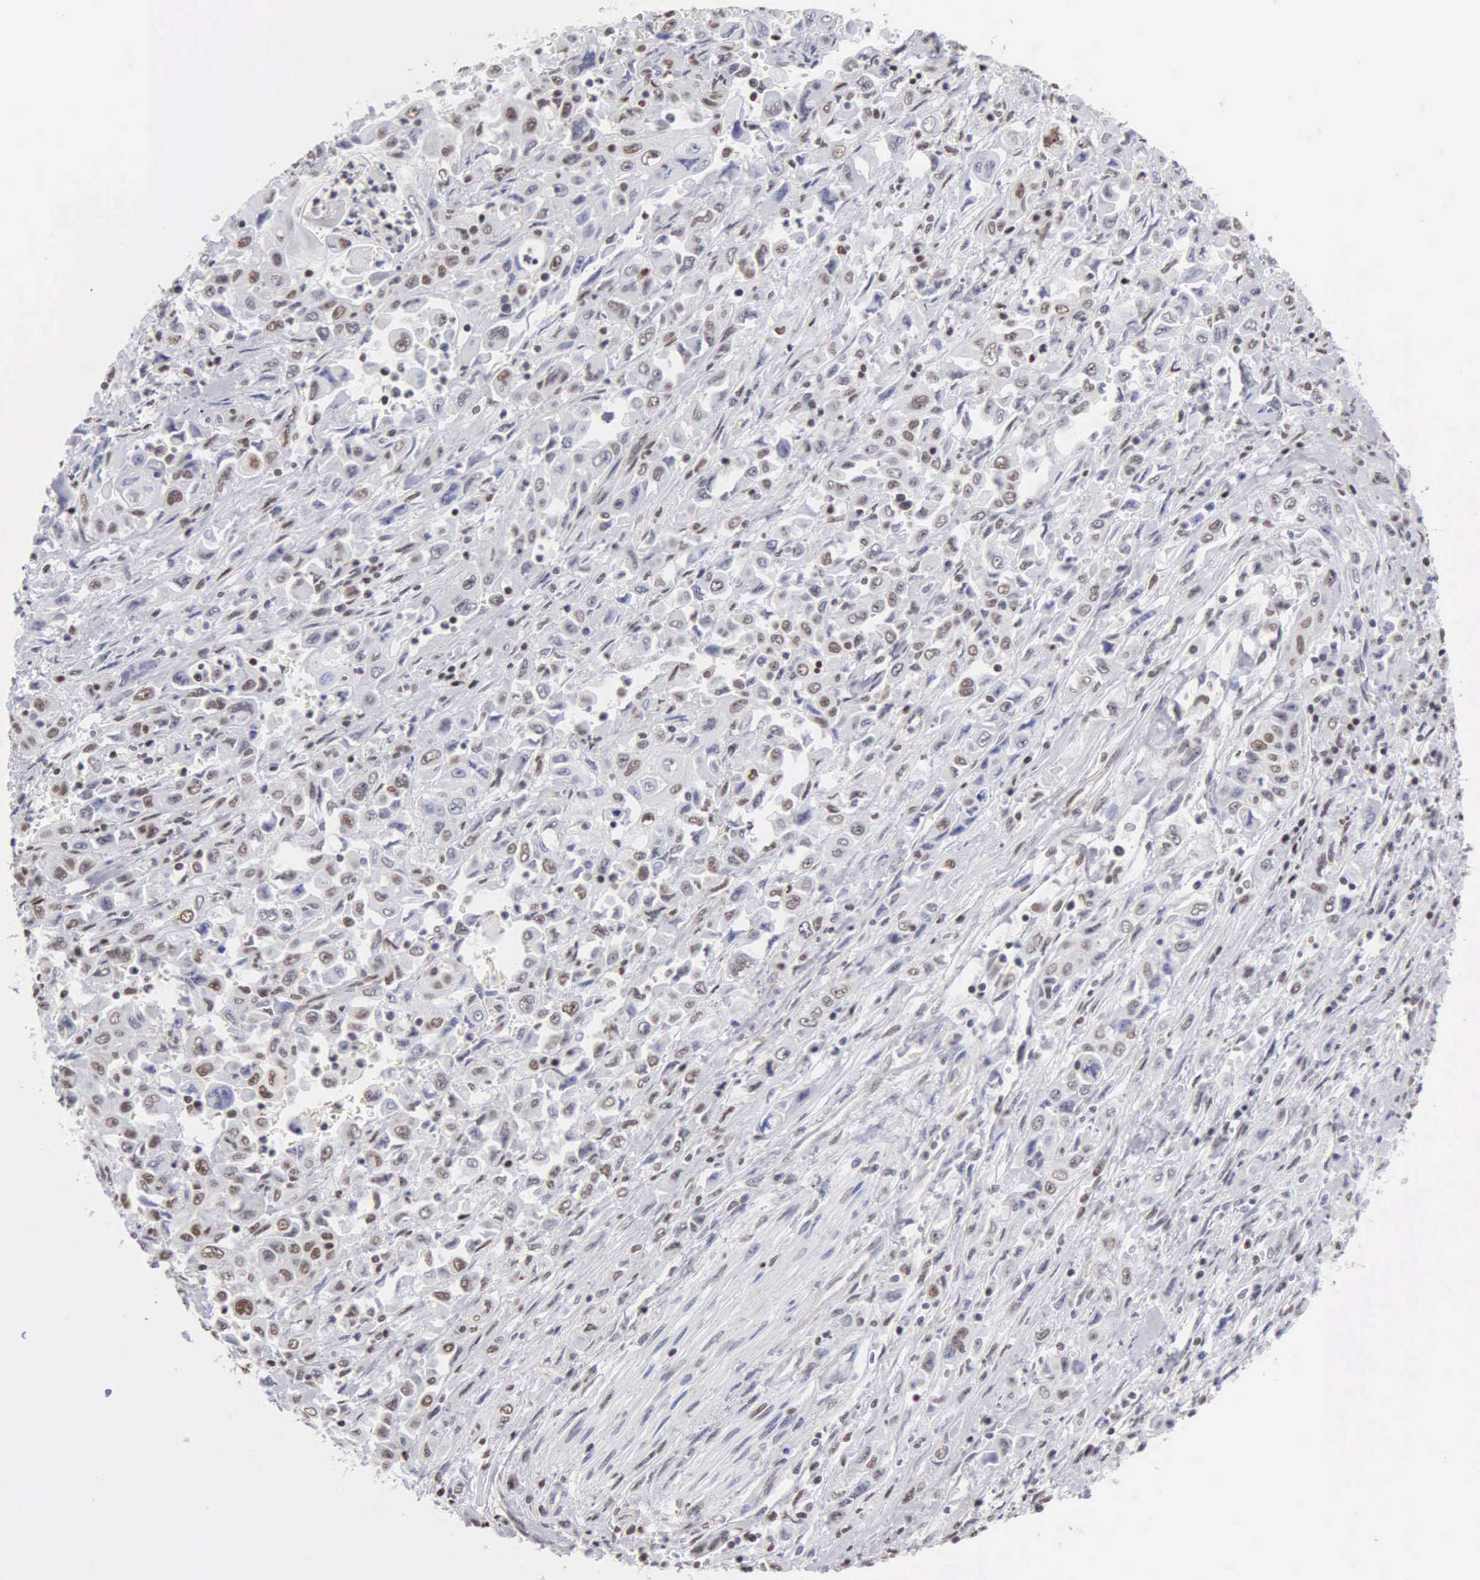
{"staining": {"intensity": "weak", "quantity": "<25%", "location": "nuclear"}, "tissue": "pancreatic cancer", "cell_type": "Tumor cells", "image_type": "cancer", "snomed": [{"axis": "morphology", "description": "Adenocarcinoma, NOS"}, {"axis": "topography", "description": "Pancreas"}], "caption": "This is an immunohistochemistry histopathology image of pancreatic adenocarcinoma. There is no expression in tumor cells.", "gene": "CCNG1", "patient": {"sex": "male", "age": 70}}